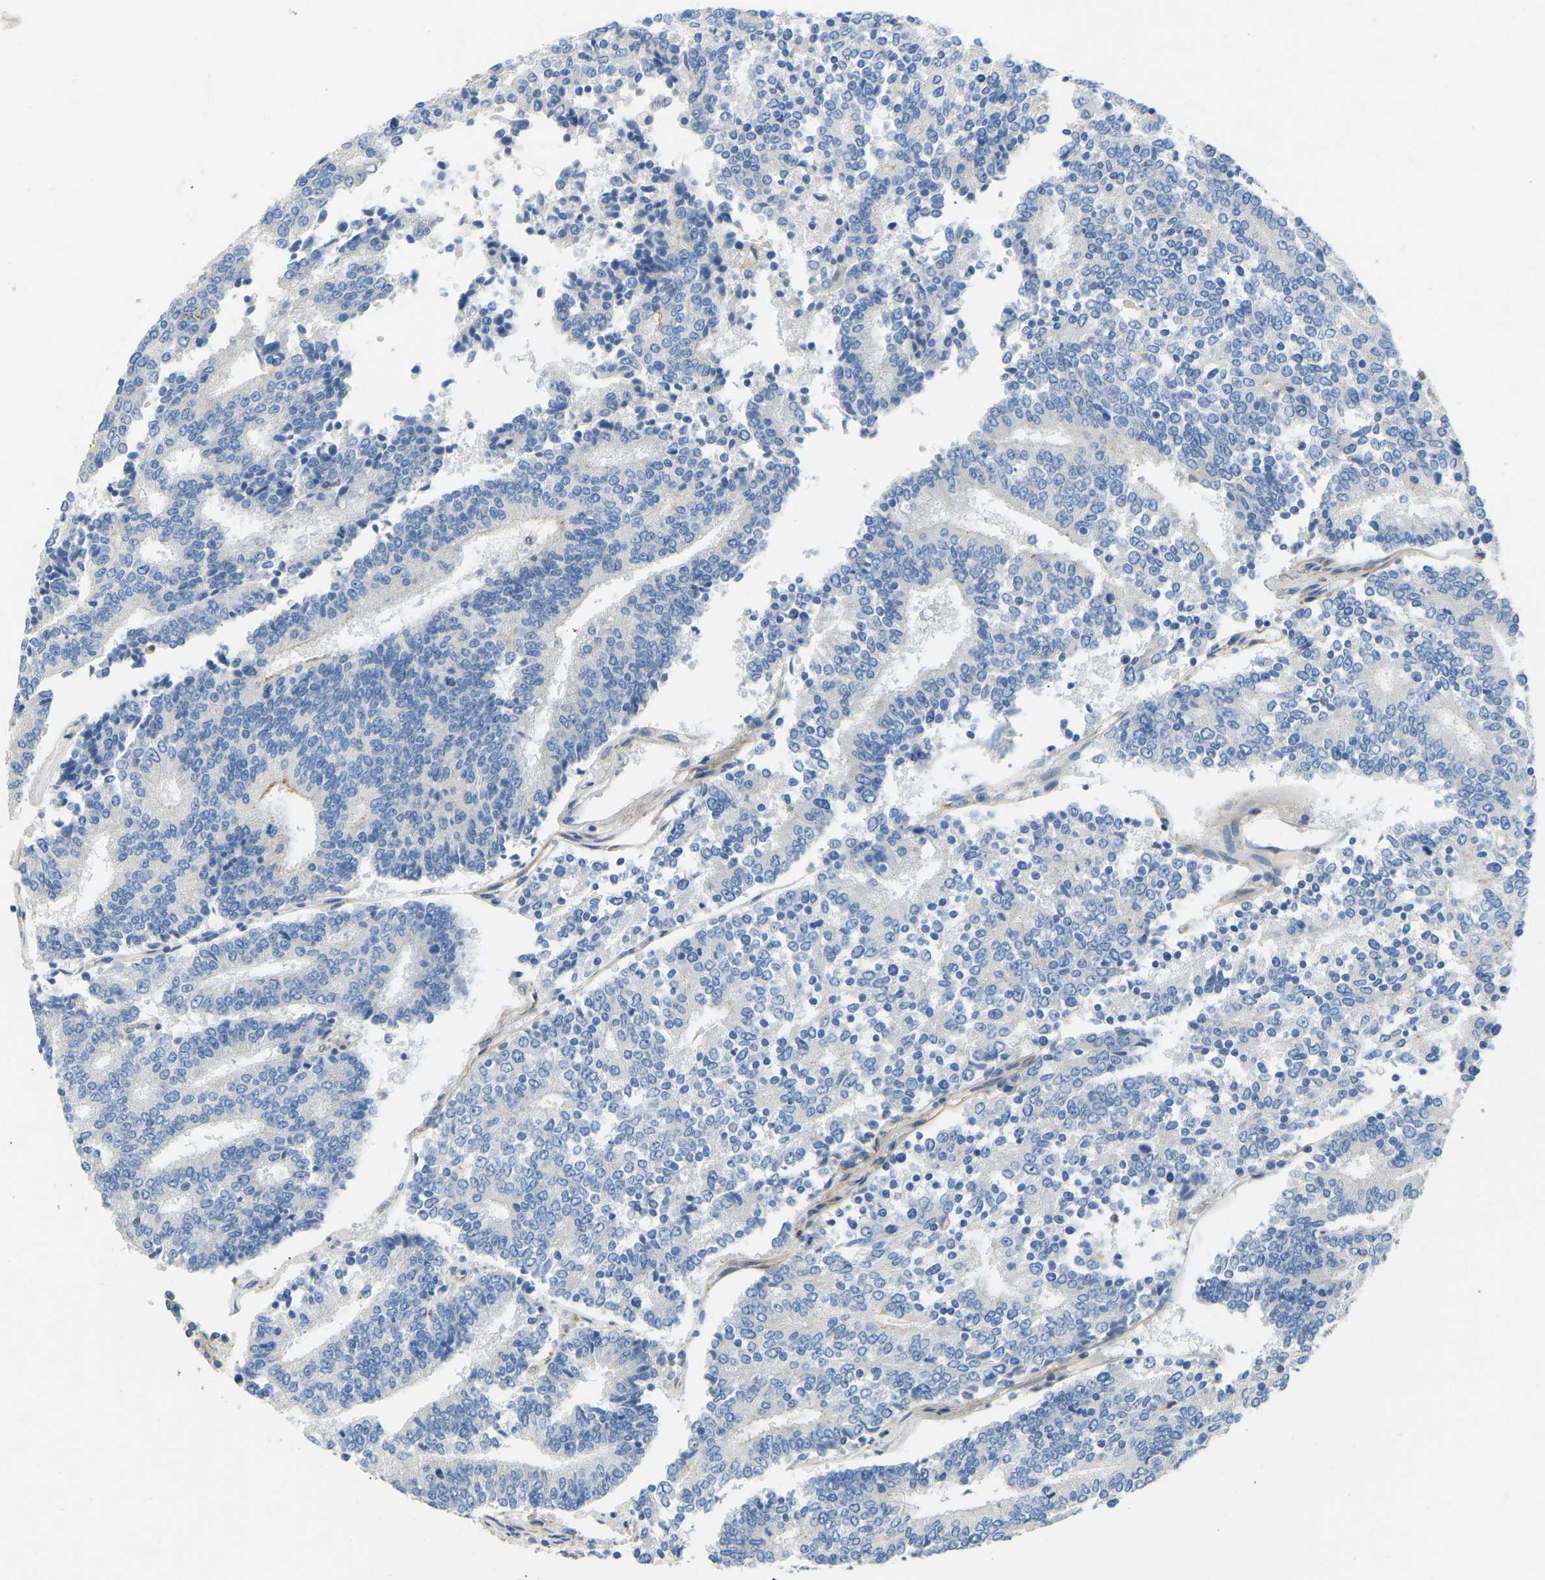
{"staining": {"intensity": "negative", "quantity": "none", "location": "none"}, "tissue": "prostate cancer", "cell_type": "Tumor cells", "image_type": "cancer", "snomed": [{"axis": "morphology", "description": "Normal tissue, NOS"}, {"axis": "morphology", "description": "Adenocarcinoma, High grade"}, {"axis": "topography", "description": "Prostate"}, {"axis": "topography", "description": "Seminal veicle"}], "caption": "Prostate high-grade adenocarcinoma was stained to show a protein in brown. There is no significant positivity in tumor cells.", "gene": "TECTA", "patient": {"sex": "male", "age": 55}}